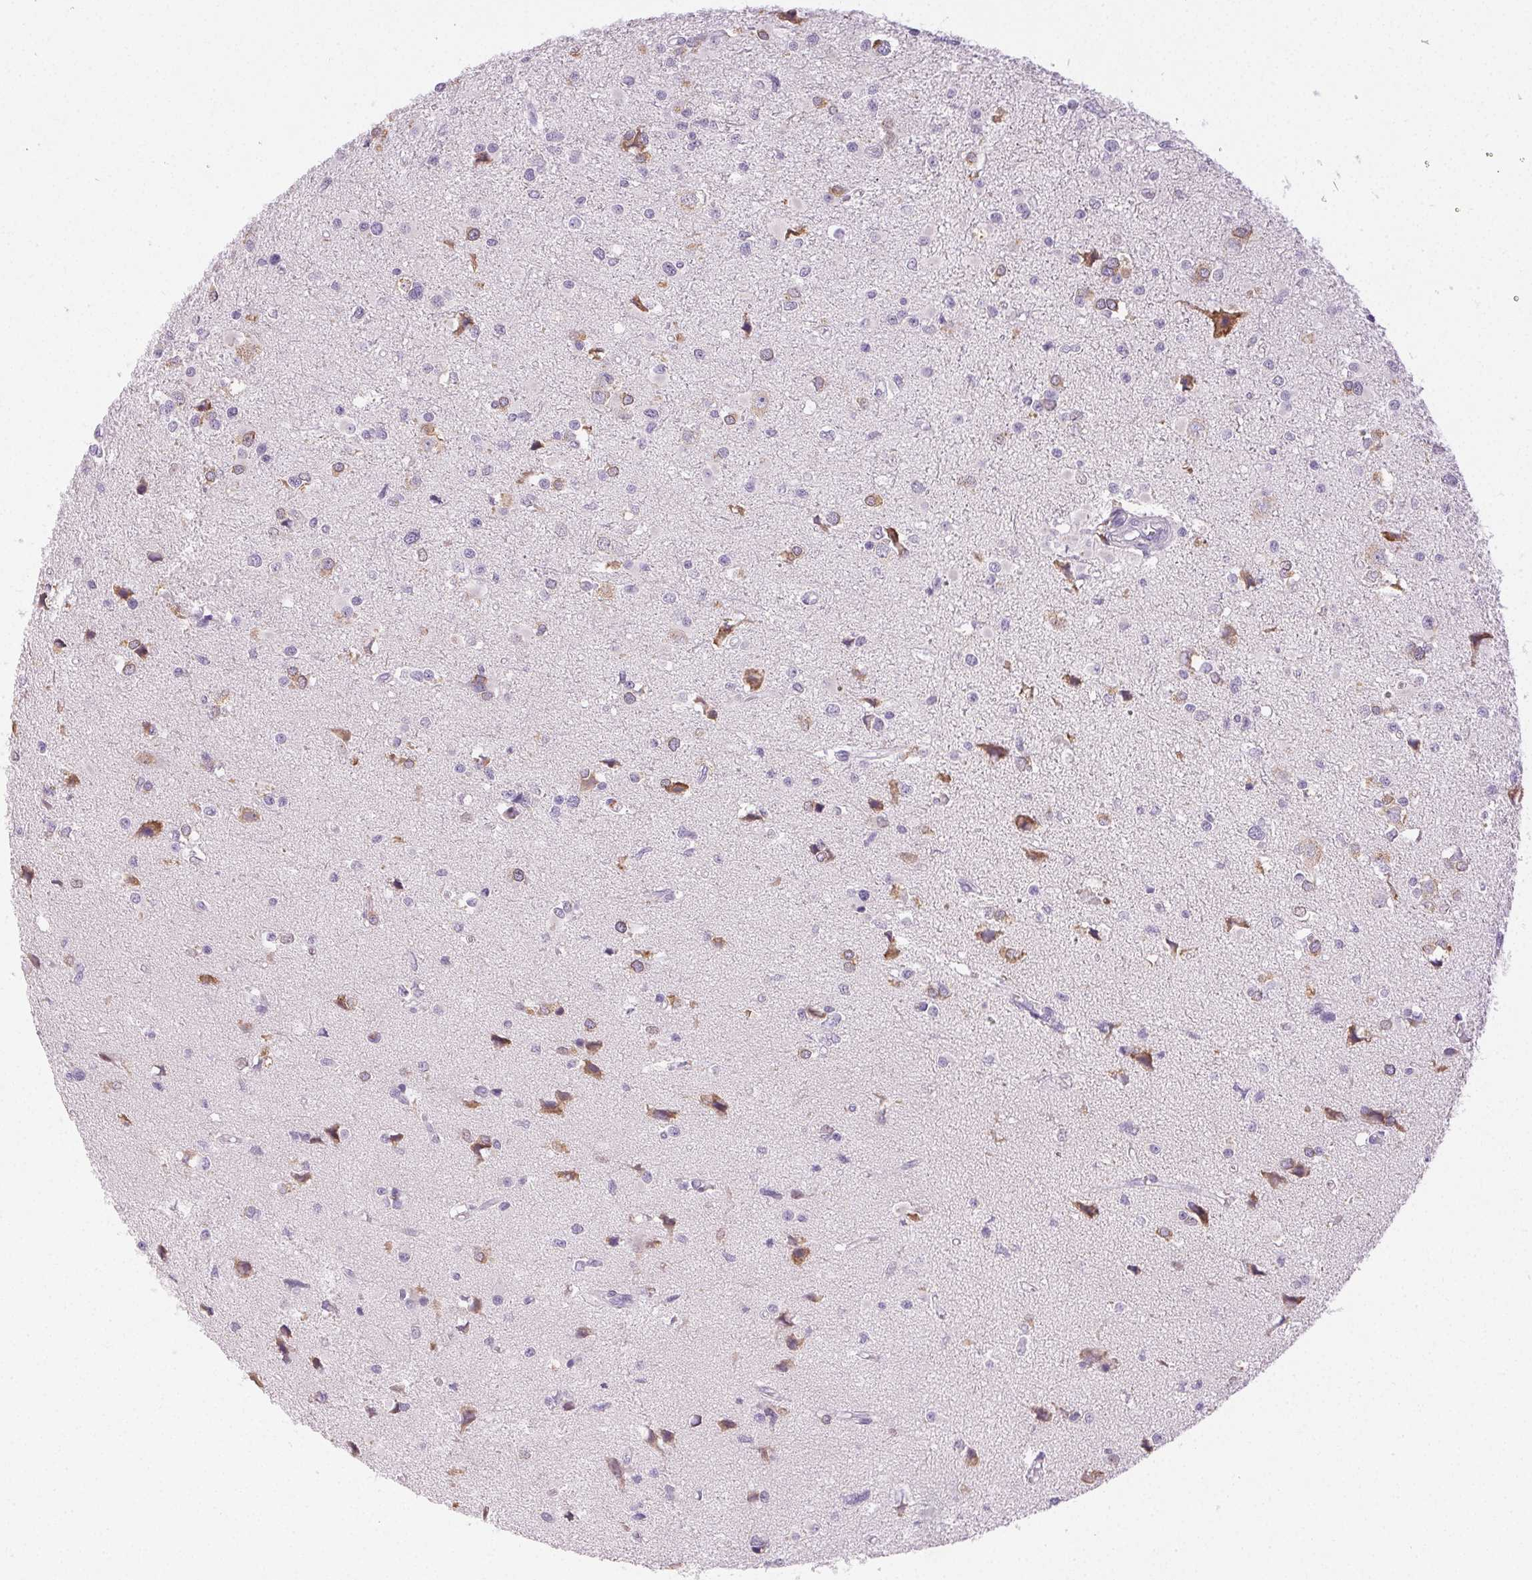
{"staining": {"intensity": "negative", "quantity": "none", "location": "none"}, "tissue": "glioma", "cell_type": "Tumor cells", "image_type": "cancer", "snomed": [{"axis": "morphology", "description": "Glioma, malignant, High grade"}, {"axis": "topography", "description": "Brain"}], "caption": "High power microscopy histopathology image of an immunohistochemistry (IHC) photomicrograph of glioma, revealing no significant expression in tumor cells.", "gene": "EMX2", "patient": {"sex": "male", "age": 54}}